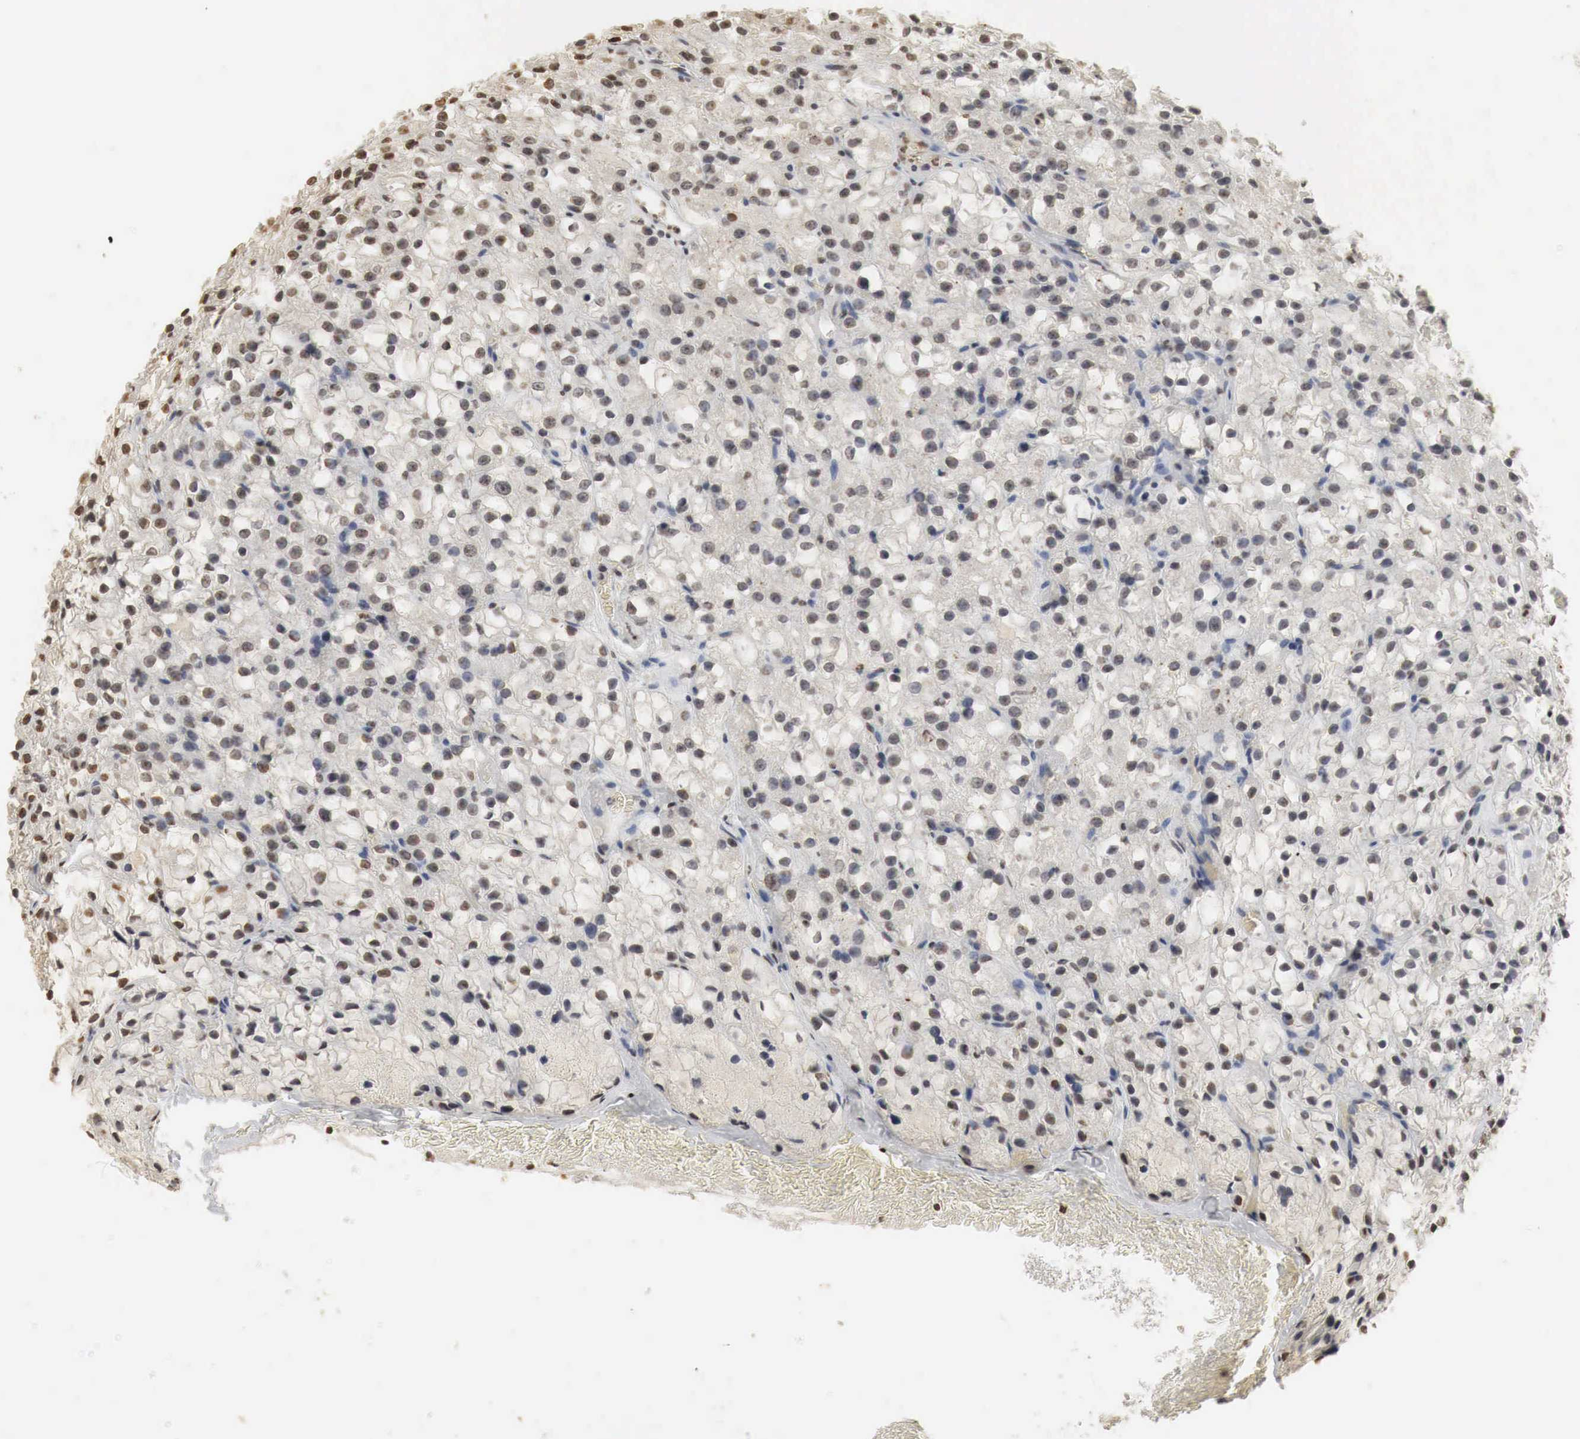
{"staining": {"intensity": "moderate", "quantity": "25%-75%", "location": "nuclear"}, "tissue": "parathyroid gland", "cell_type": "Glandular cells", "image_type": "normal", "snomed": [{"axis": "morphology", "description": "Normal tissue, NOS"}, {"axis": "topography", "description": "Parathyroid gland"}], "caption": "Immunohistochemical staining of unremarkable parathyroid gland exhibits moderate nuclear protein positivity in about 25%-75% of glandular cells. (IHC, brightfield microscopy, high magnification).", "gene": "ERBB4", "patient": {"sex": "female", "age": 71}}